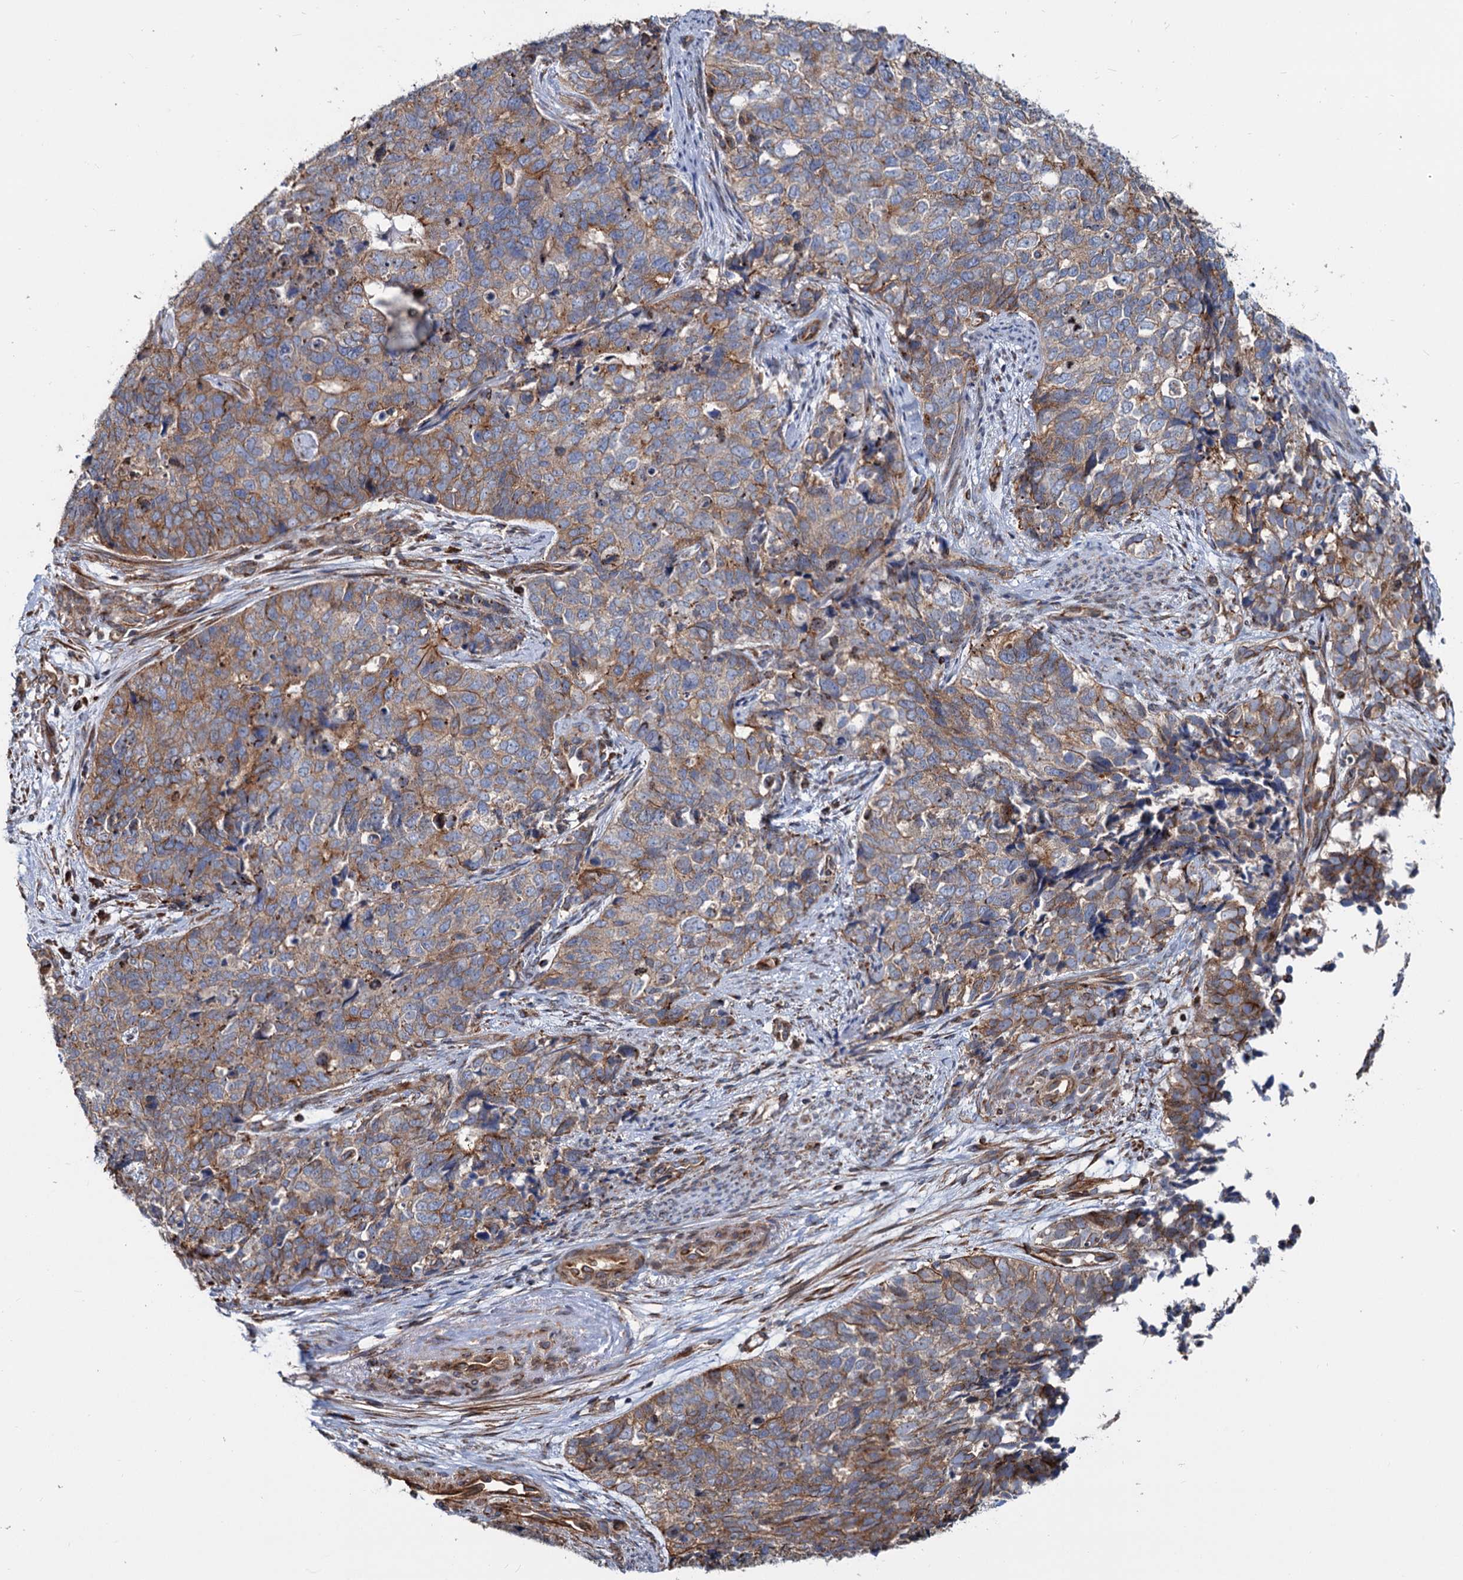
{"staining": {"intensity": "moderate", "quantity": "25%-75%", "location": "cytoplasmic/membranous"}, "tissue": "cervical cancer", "cell_type": "Tumor cells", "image_type": "cancer", "snomed": [{"axis": "morphology", "description": "Squamous cell carcinoma, NOS"}, {"axis": "topography", "description": "Cervix"}], "caption": "DAB immunohistochemical staining of human cervical cancer reveals moderate cytoplasmic/membranous protein expression in about 25%-75% of tumor cells.", "gene": "PSEN1", "patient": {"sex": "female", "age": 63}}